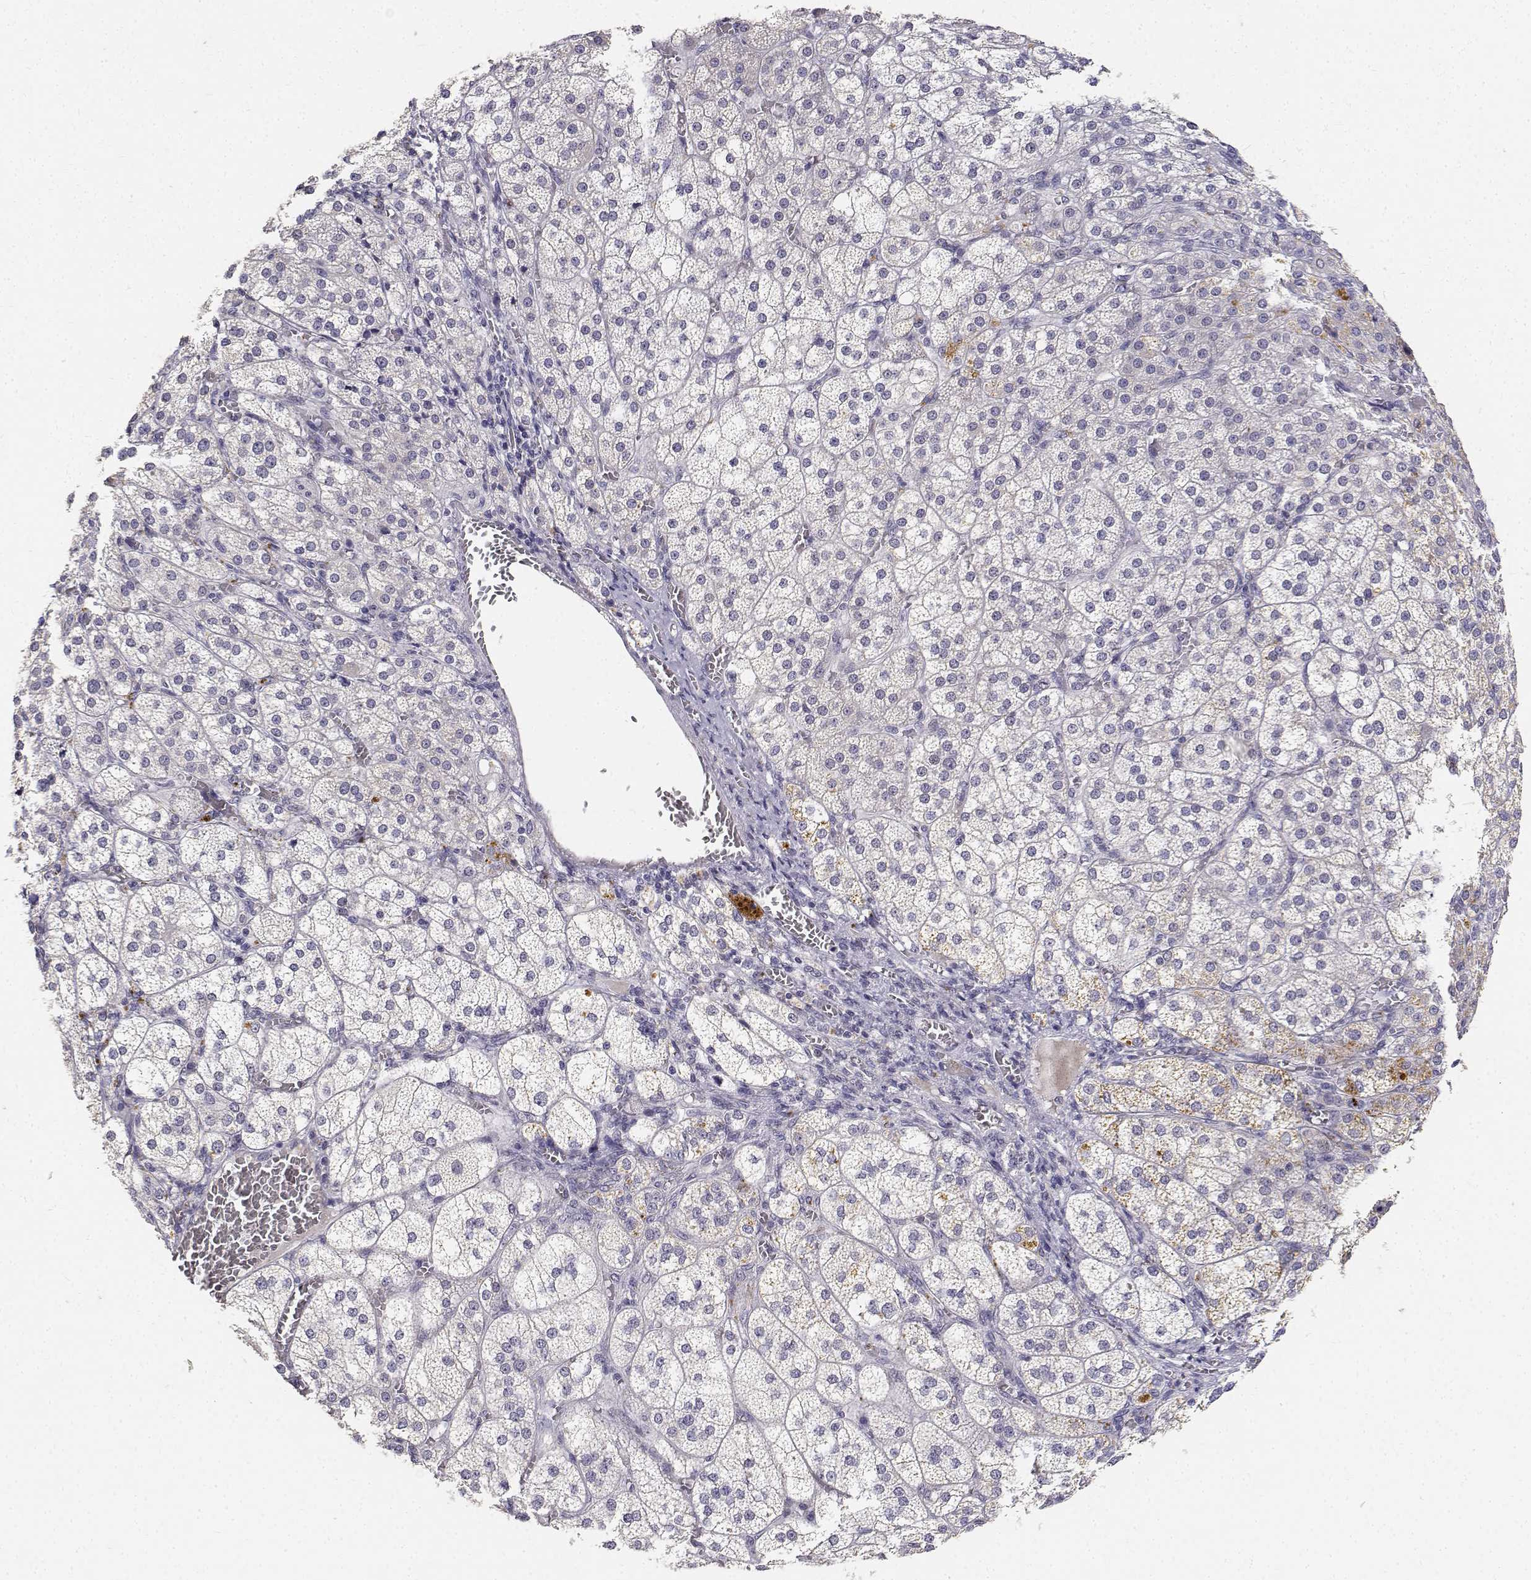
{"staining": {"intensity": "moderate", "quantity": "<25%", "location": "cytoplasmic/membranous"}, "tissue": "adrenal gland", "cell_type": "Glandular cells", "image_type": "normal", "snomed": [{"axis": "morphology", "description": "Normal tissue, NOS"}, {"axis": "topography", "description": "Adrenal gland"}], "caption": "Glandular cells exhibit moderate cytoplasmic/membranous expression in about <25% of cells in normal adrenal gland. The staining was performed using DAB (3,3'-diaminobenzidine), with brown indicating positive protein expression. Nuclei are stained blue with hematoxylin.", "gene": "PAEP", "patient": {"sex": "female", "age": 60}}